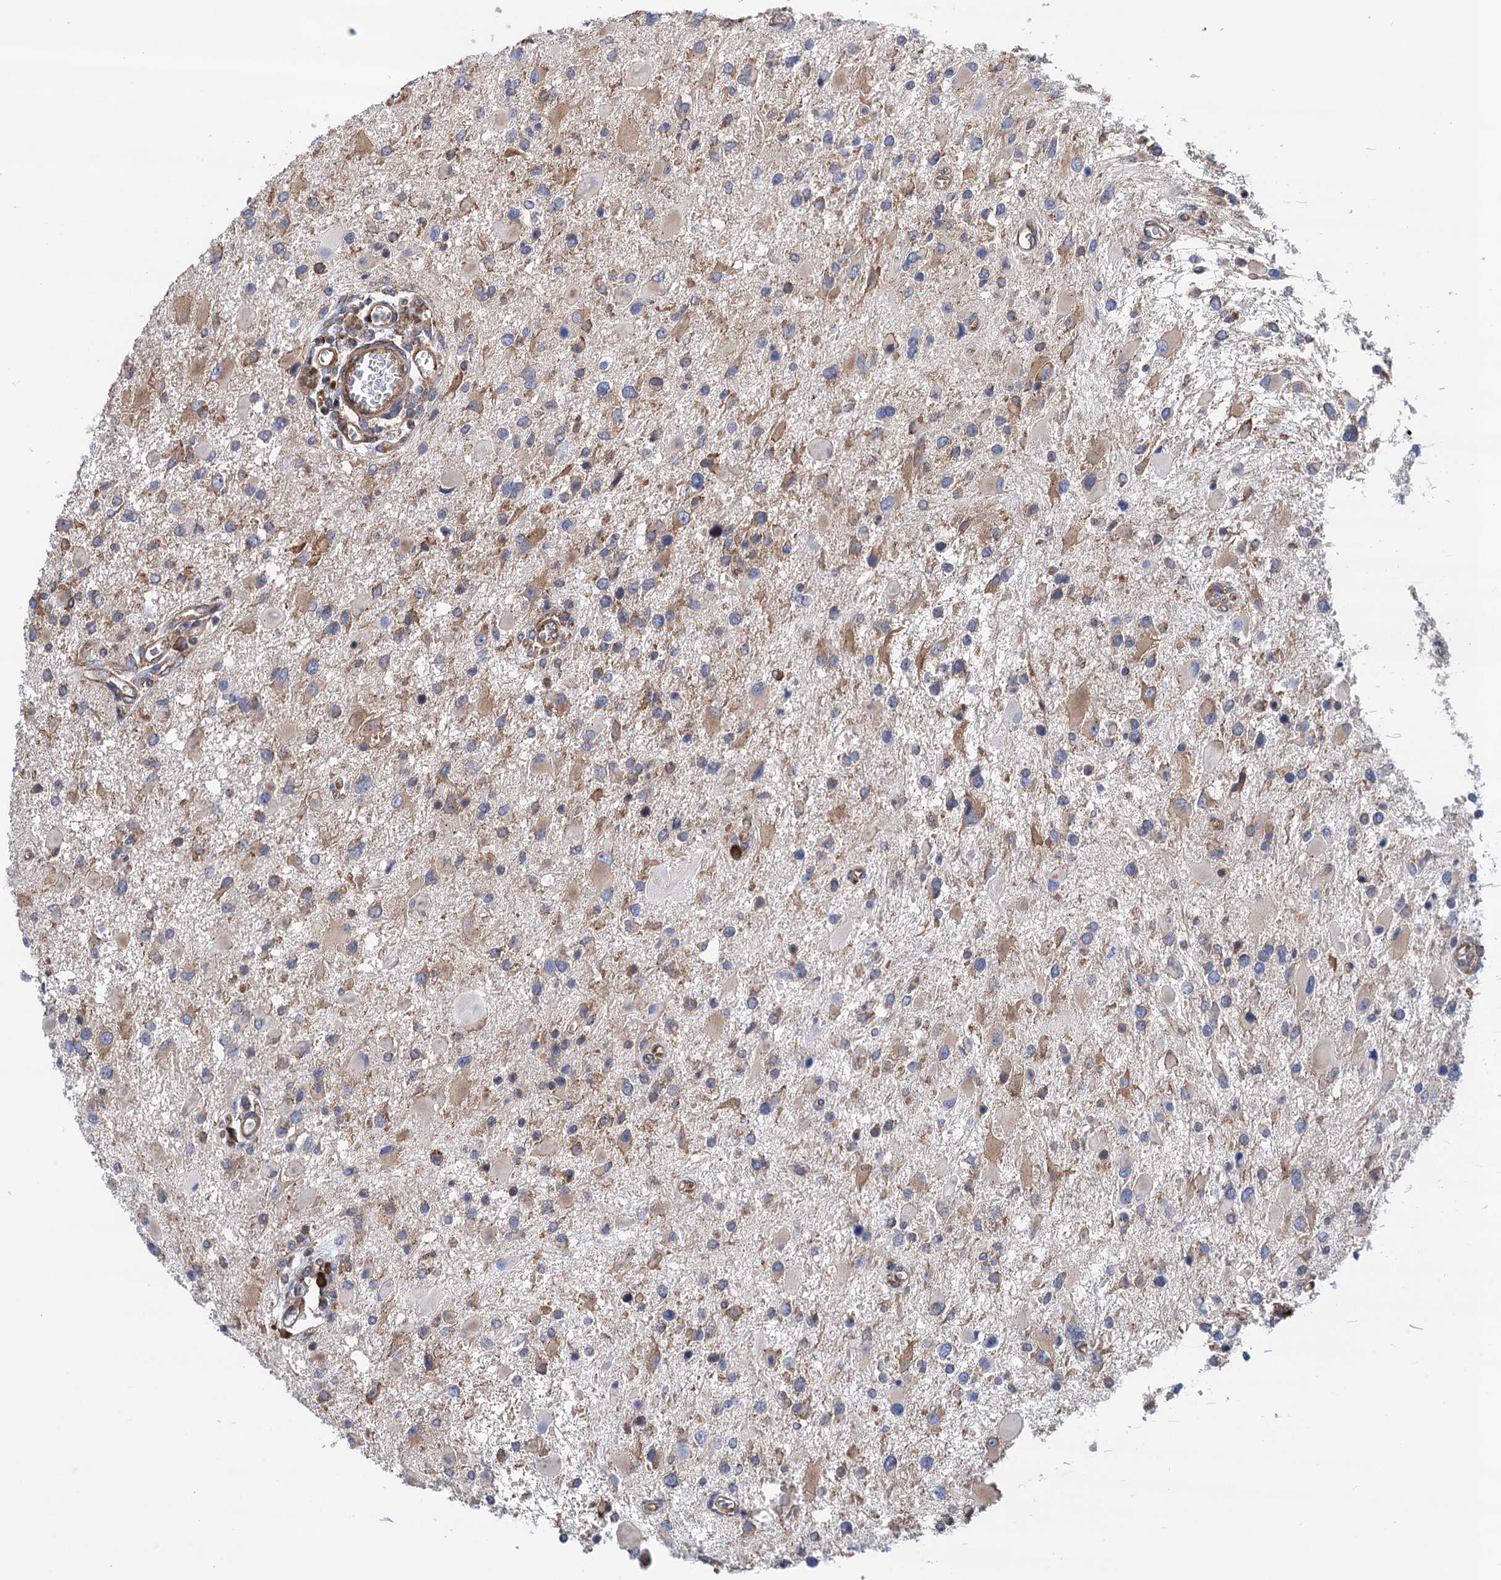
{"staining": {"intensity": "moderate", "quantity": "<25%", "location": "cytoplasmic/membranous"}, "tissue": "glioma", "cell_type": "Tumor cells", "image_type": "cancer", "snomed": [{"axis": "morphology", "description": "Glioma, malignant, High grade"}, {"axis": "topography", "description": "Brain"}], "caption": "A low amount of moderate cytoplasmic/membranous positivity is seen in about <25% of tumor cells in malignant glioma (high-grade) tissue.", "gene": "SLC12A7", "patient": {"sex": "male", "age": 53}}